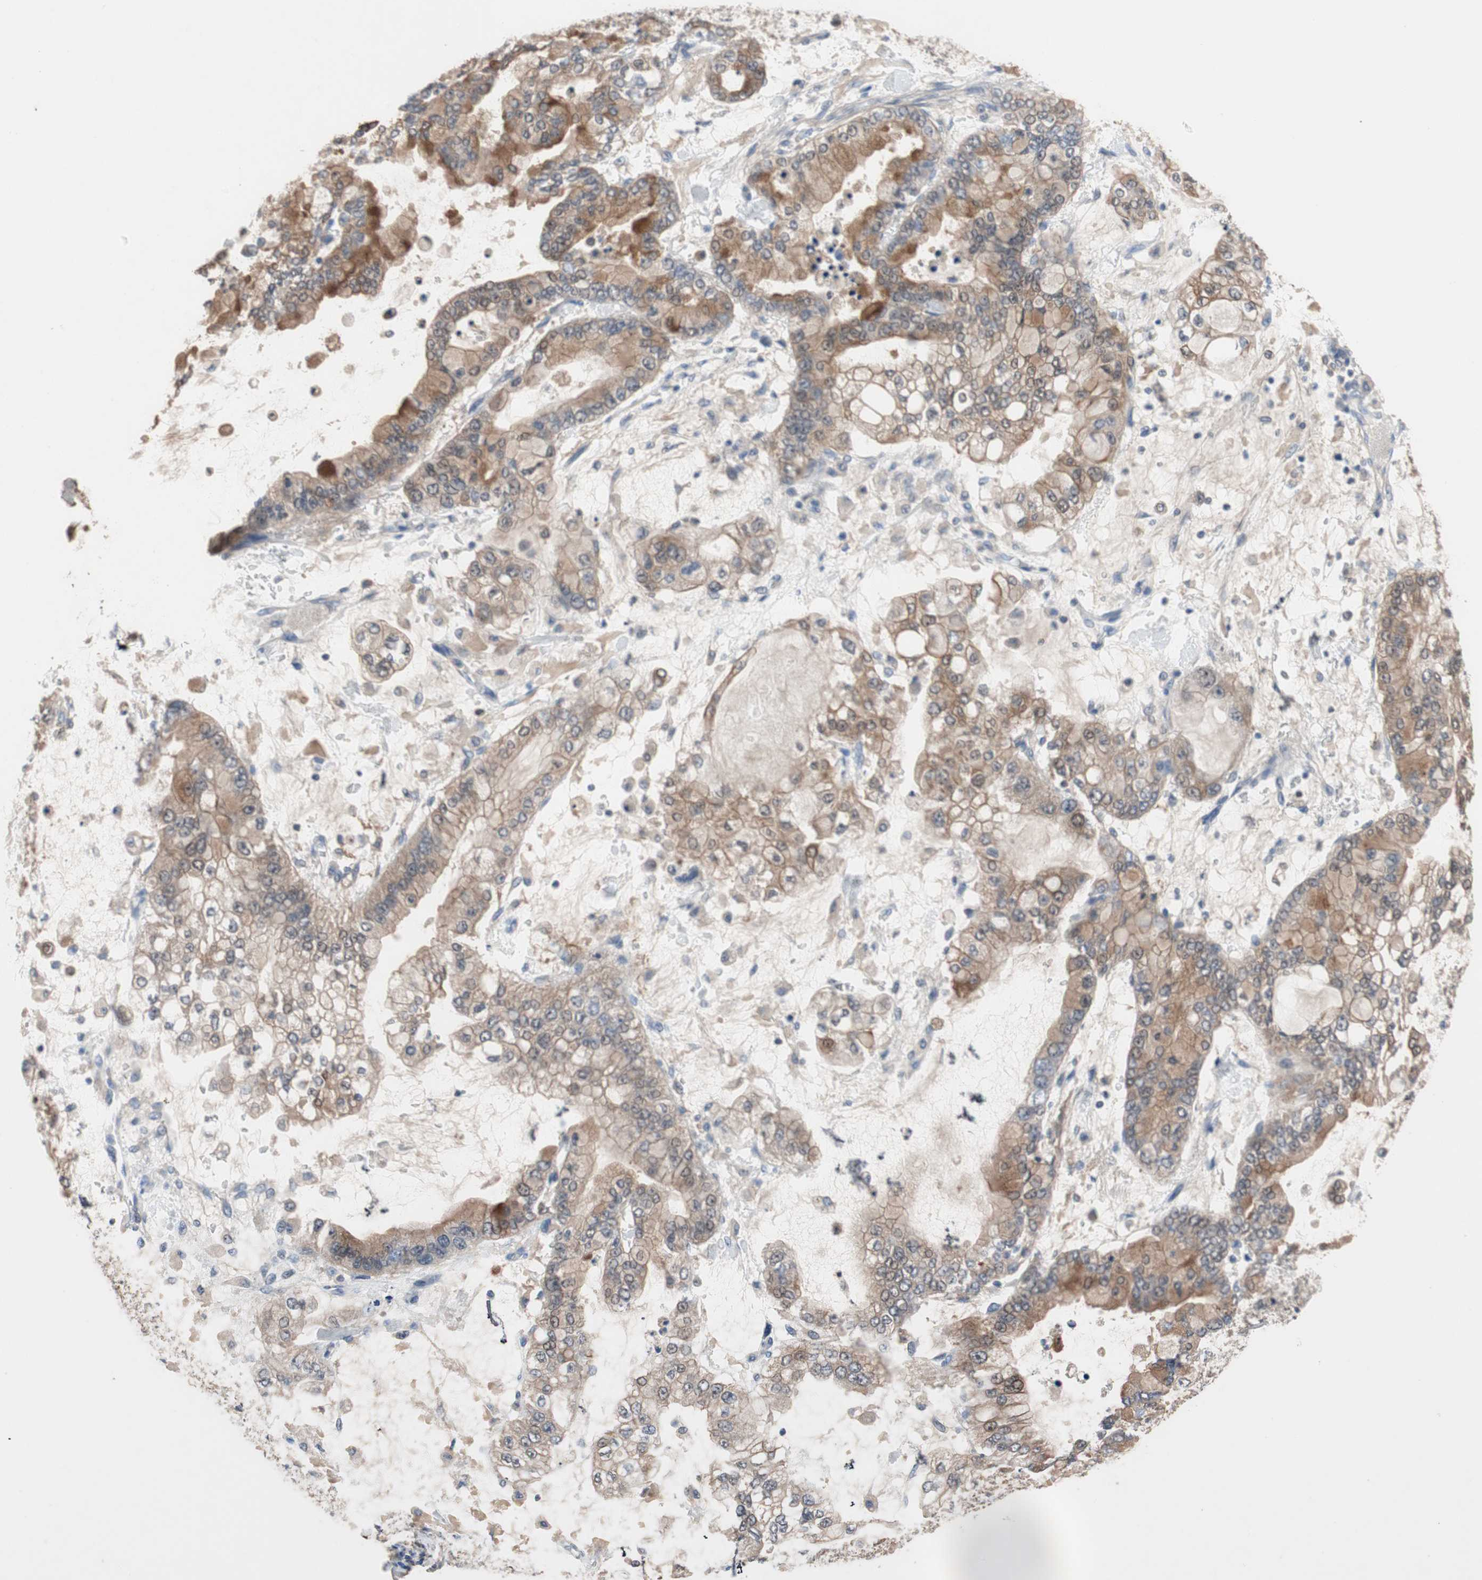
{"staining": {"intensity": "moderate", "quantity": ">75%", "location": "cytoplasmic/membranous"}, "tissue": "stomach cancer", "cell_type": "Tumor cells", "image_type": "cancer", "snomed": [{"axis": "morphology", "description": "Normal tissue, NOS"}, {"axis": "morphology", "description": "Adenocarcinoma, NOS"}, {"axis": "topography", "description": "Stomach, upper"}, {"axis": "topography", "description": "Stomach"}], "caption": "Immunohistochemistry (IHC) micrograph of neoplastic tissue: human adenocarcinoma (stomach) stained using IHC displays medium levels of moderate protein expression localized specifically in the cytoplasmic/membranous of tumor cells, appearing as a cytoplasmic/membranous brown color.", "gene": "ADAP1", "patient": {"sex": "male", "age": 76}}